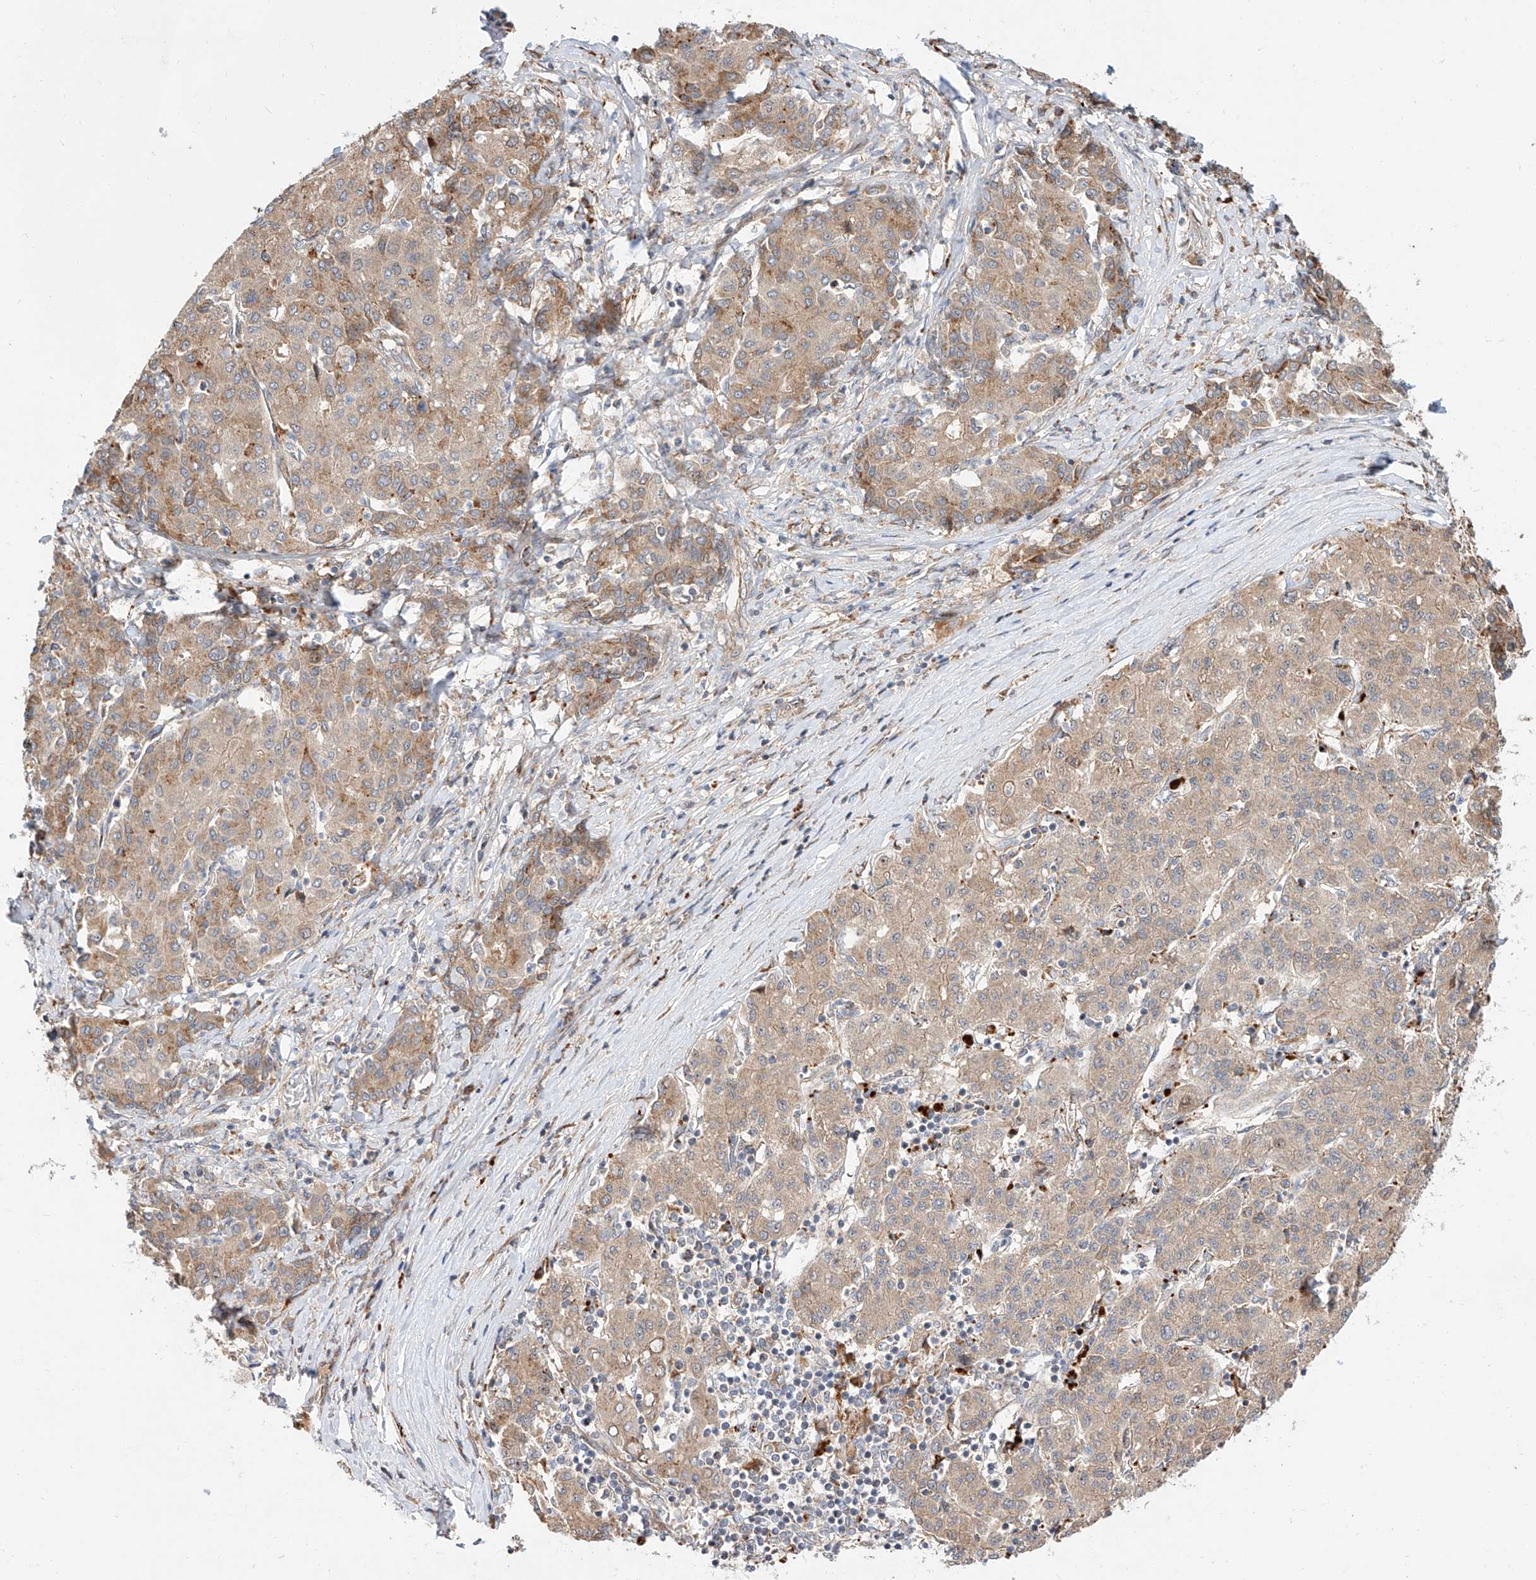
{"staining": {"intensity": "weak", "quantity": "<25%", "location": "cytoplasmic/membranous"}, "tissue": "liver cancer", "cell_type": "Tumor cells", "image_type": "cancer", "snomed": [{"axis": "morphology", "description": "Carcinoma, Hepatocellular, NOS"}, {"axis": "topography", "description": "Liver"}], "caption": "This is a photomicrograph of immunohistochemistry (IHC) staining of liver cancer (hepatocellular carcinoma), which shows no positivity in tumor cells.", "gene": "DIRAS3", "patient": {"sex": "male", "age": 65}}